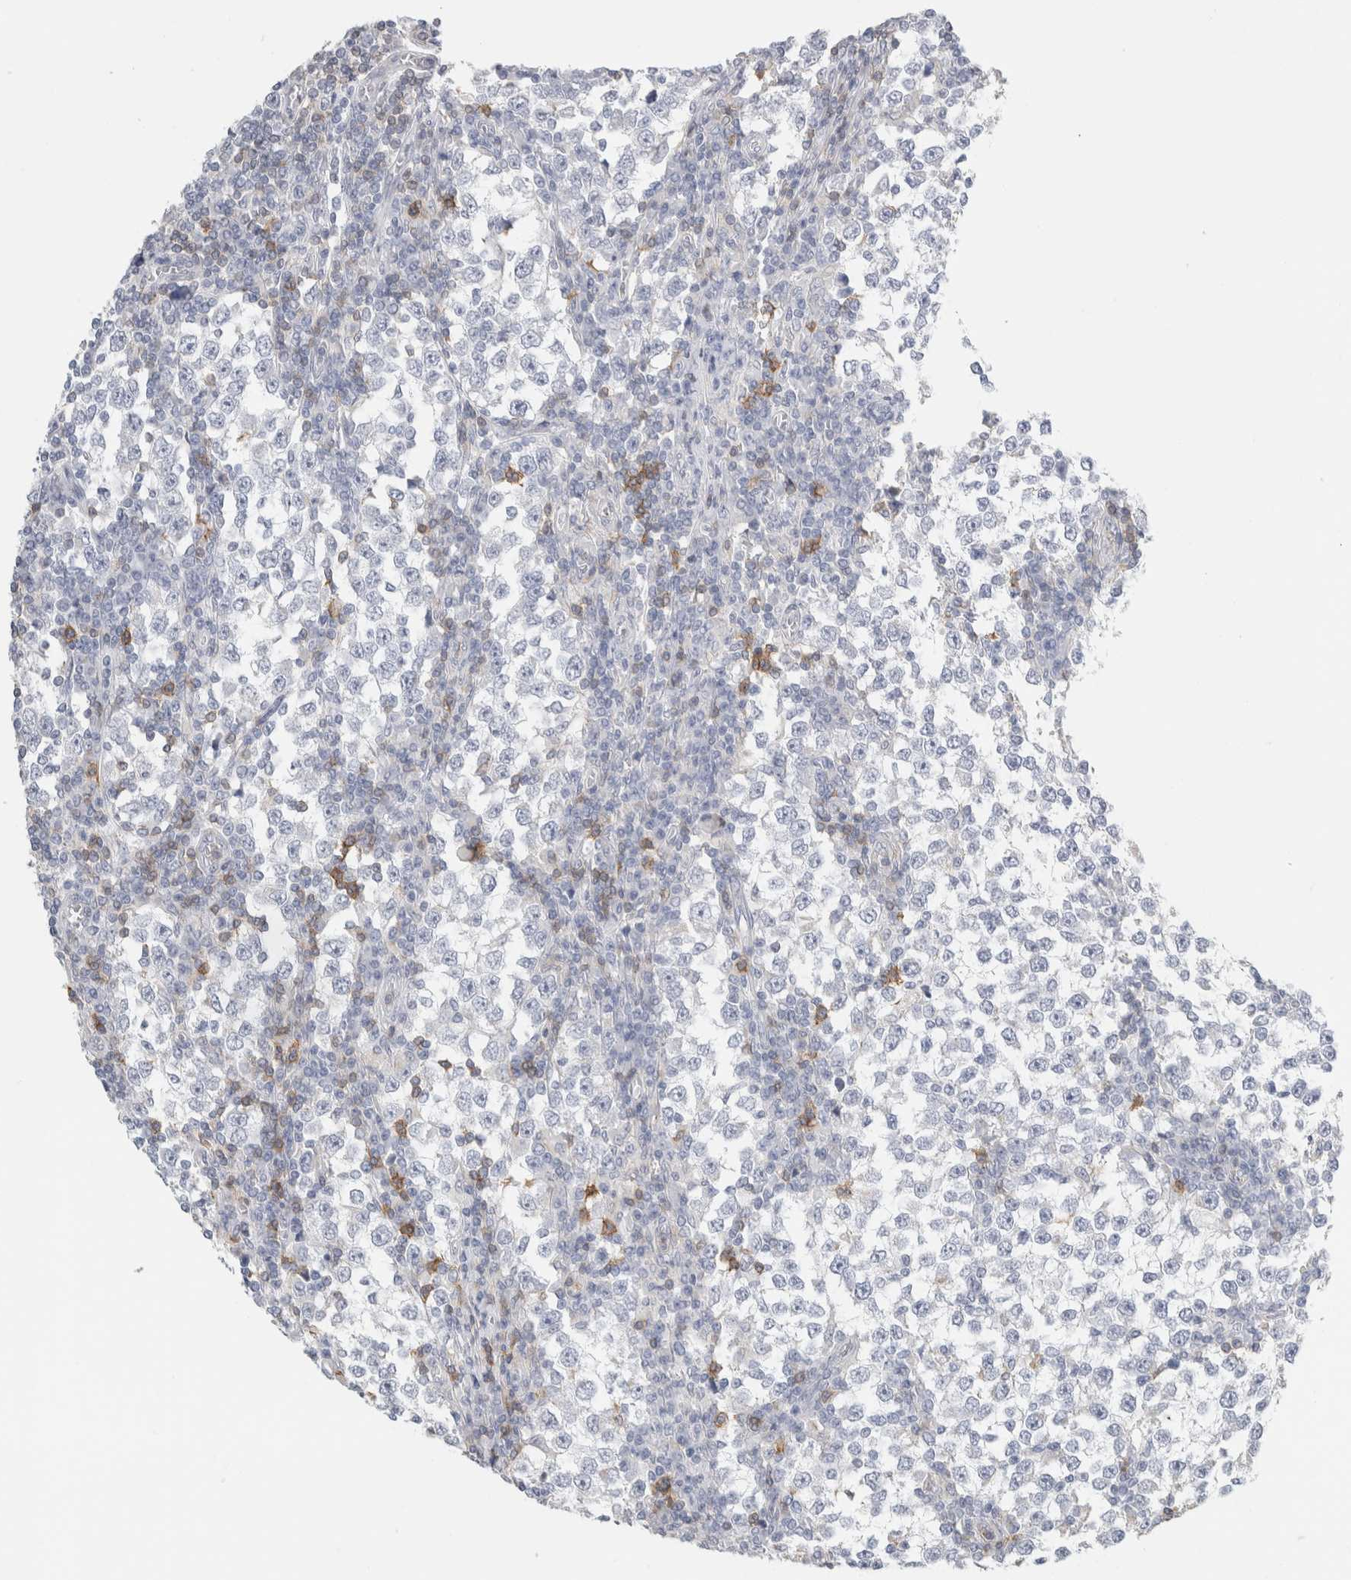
{"staining": {"intensity": "negative", "quantity": "none", "location": "none"}, "tissue": "testis cancer", "cell_type": "Tumor cells", "image_type": "cancer", "snomed": [{"axis": "morphology", "description": "Seminoma, NOS"}, {"axis": "topography", "description": "Testis"}], "caption": "Immunohistochemistry (IHC) micrograph of neoplastic tissue: human testis seminoma stained with DAB (3,3'-diaminobenzidine) shows no significant protein staining in tumor cells. (IHC, brightfield microscopy, high magnification).", "gene": "P2RY2", "patient": {"sex": "male", "age": 65}}